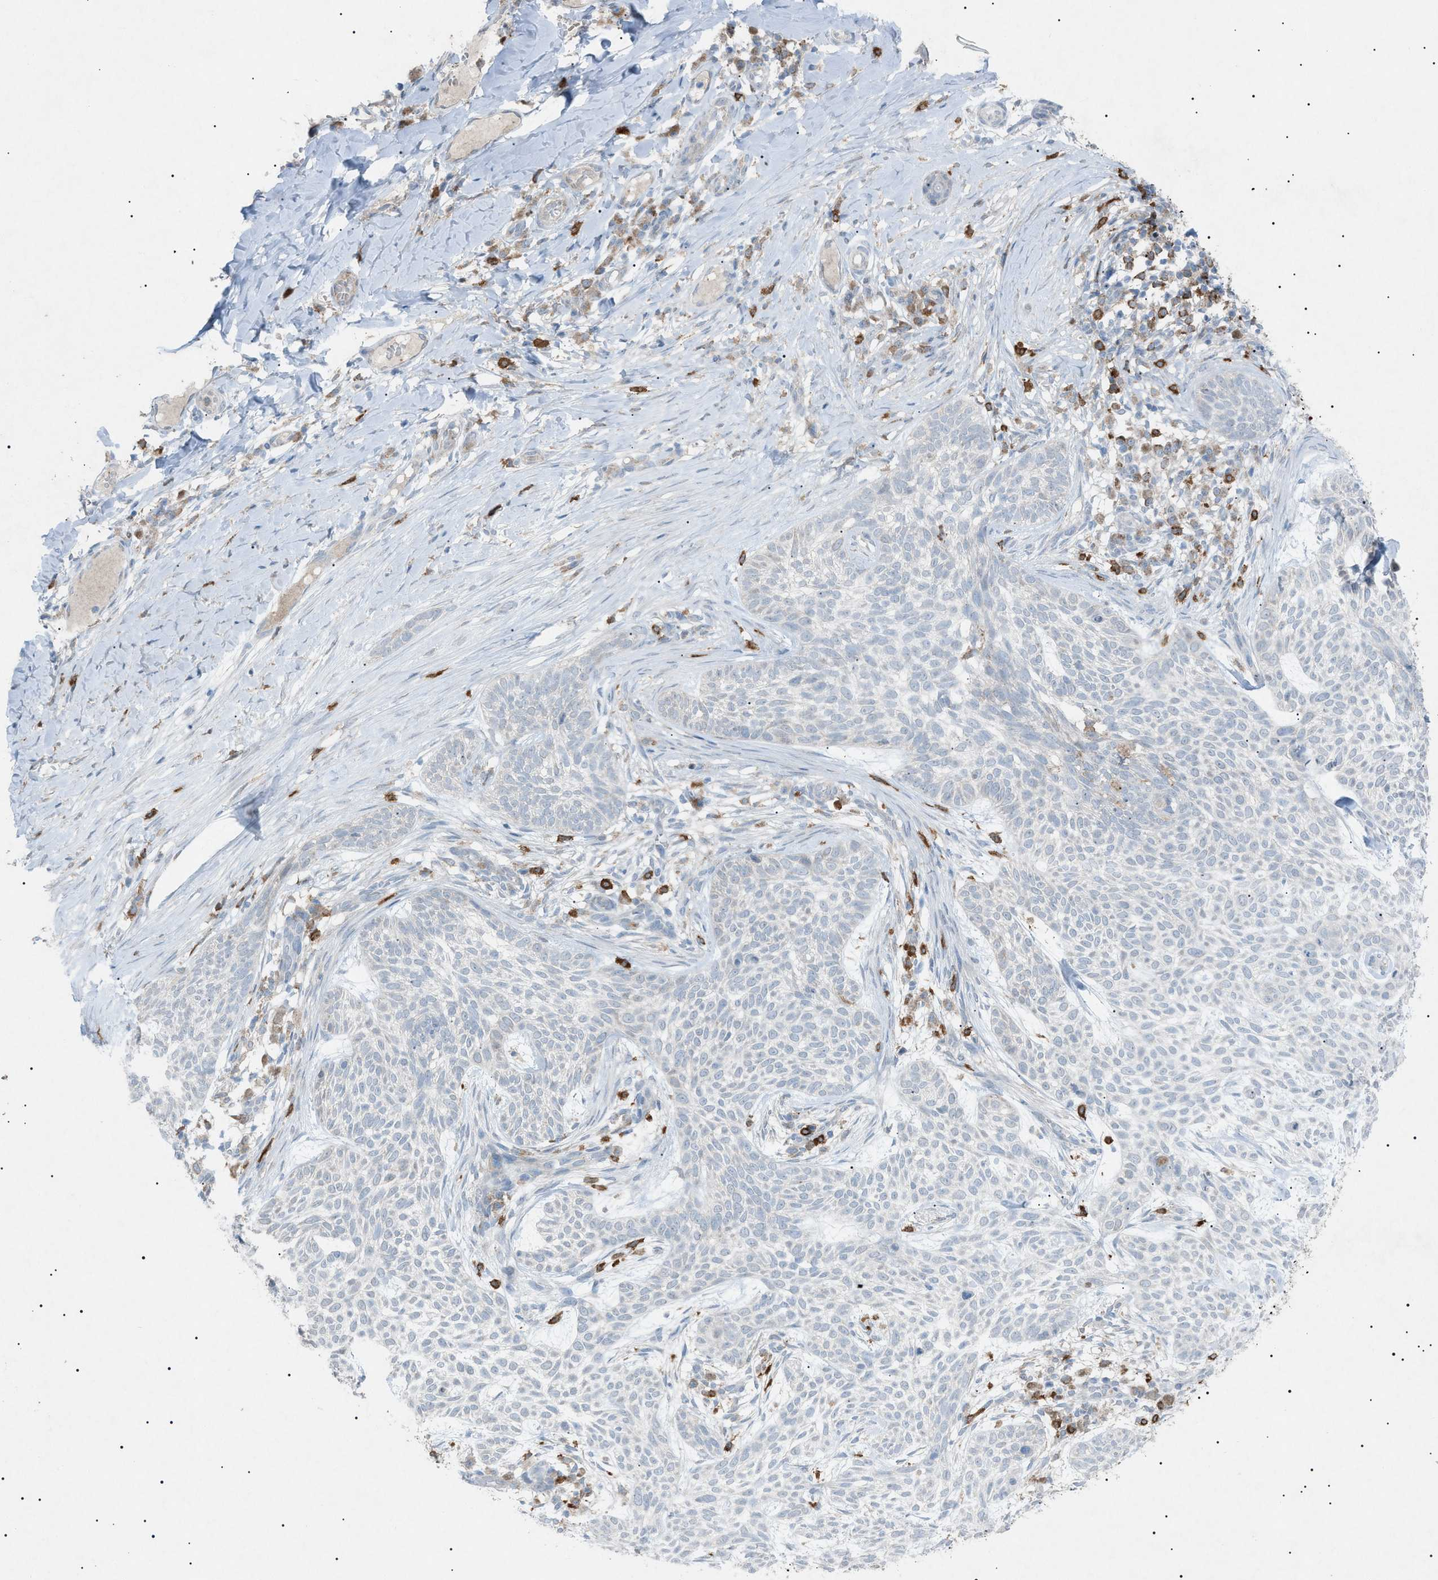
{"staining": {"intensity": "negative", "quantity": "none", "location": "none"}, "tissue": "skin cancer", "cell_type": "Tumor cells", "image_type": "cancer", "snomed": [{"axis": "morphology", "description": "Basal cell carcinoma"}, {"axis": "topography", "description": "Skin"}], "caption": "A histopathology image of skin cancer (basal cell carcinoma) stained for a protein displays no brown staining in tumor cells.", "gene": "BTK", "patient": {"sex": "female", "age": 59}}